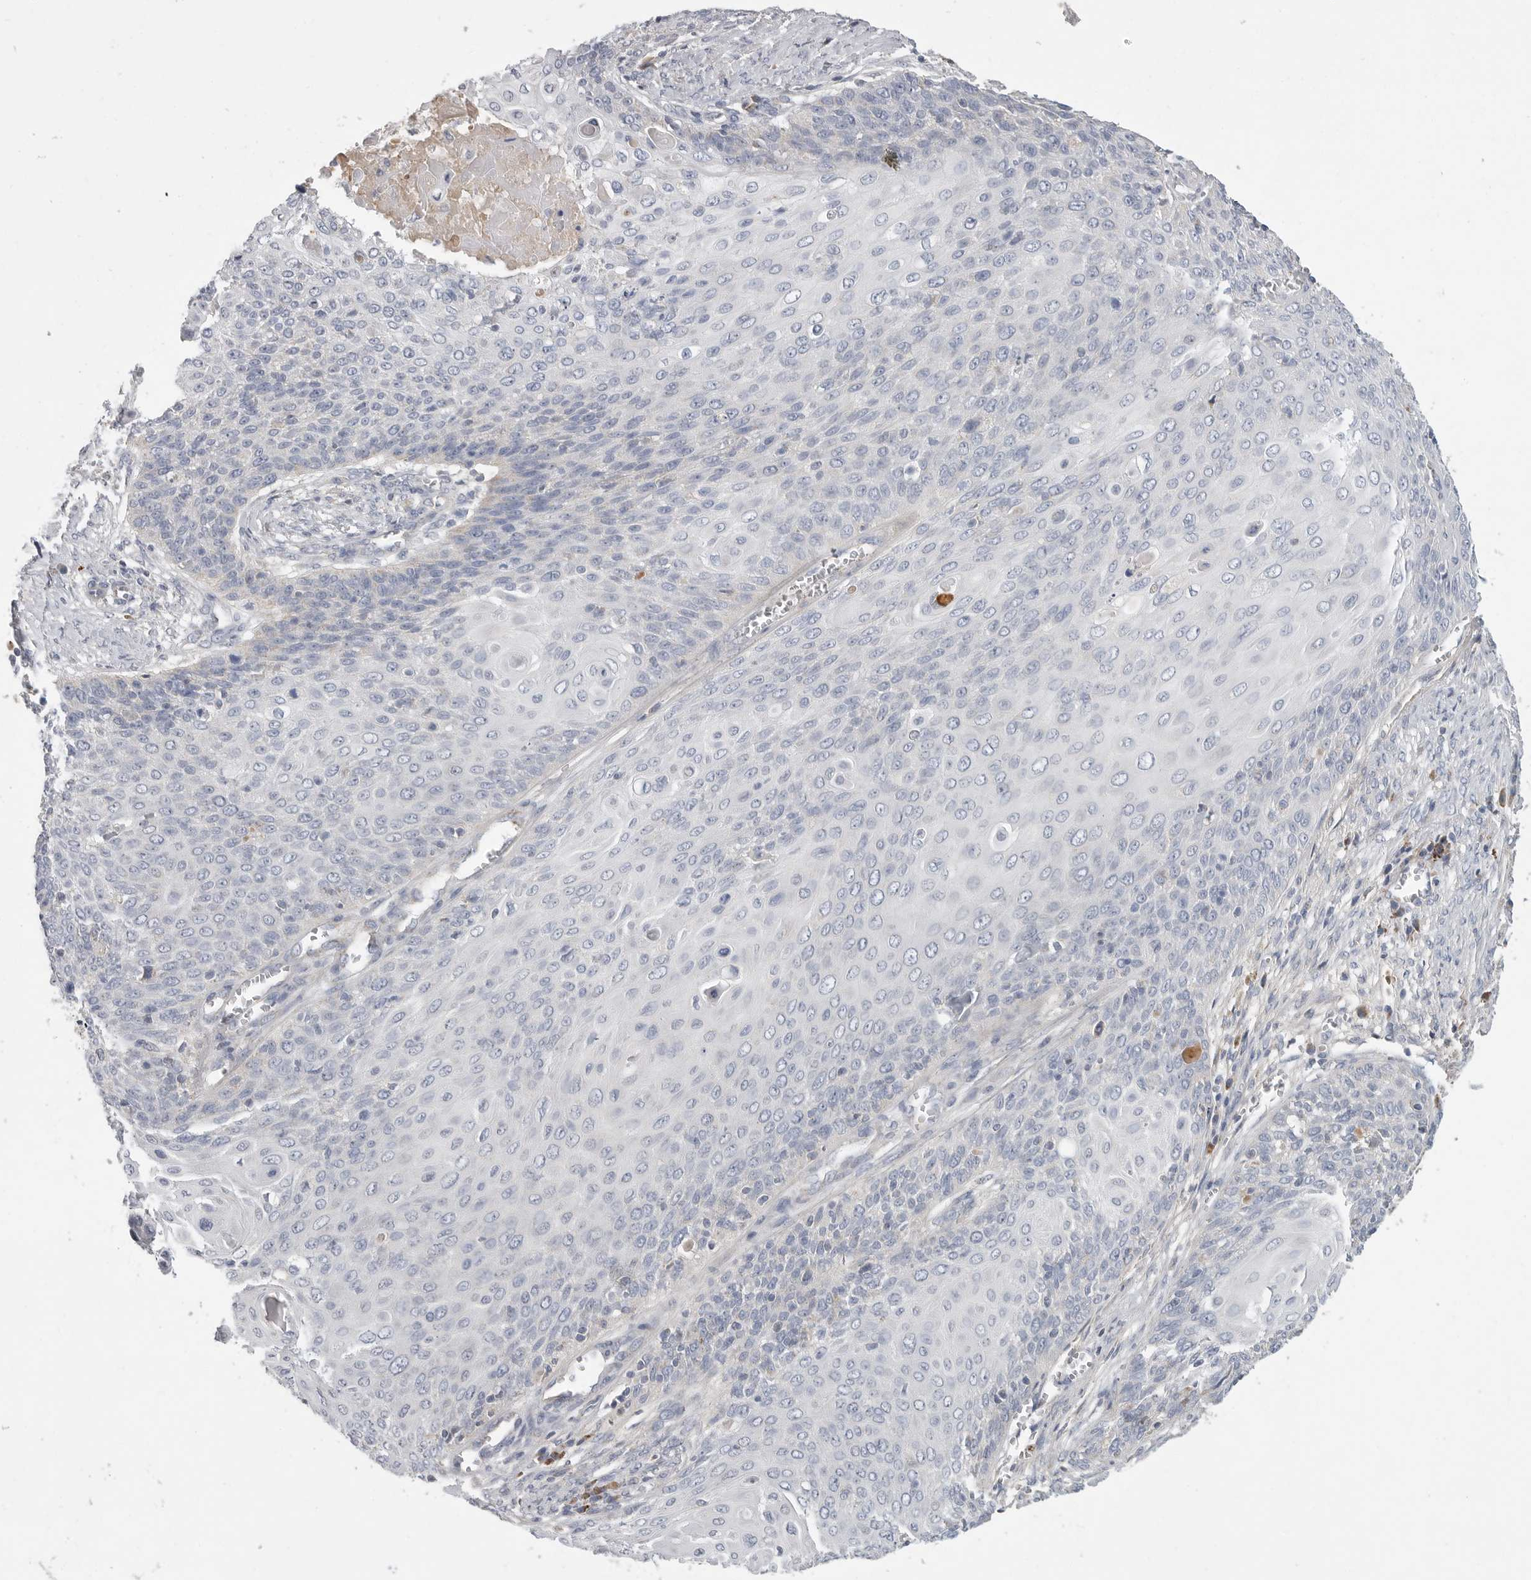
{"staining": {"intensity": "negative", "quantity": "none", "location": "none"}, "tissue": "cervical cancer", "cell_type": "Tumor cells", "image_type": "cancer", "snomed": [{"axis": "morphology", "description": "Squamous cell carcinoma, NOS"}, {"axis": "topography", "description": "Cervix"}], "caption": "Immunohistochemistry of cervical cancer exhibits no positivity in tumor cells.", "gene": "SDC3", "patient": {"sex": "female", "age": 39}}